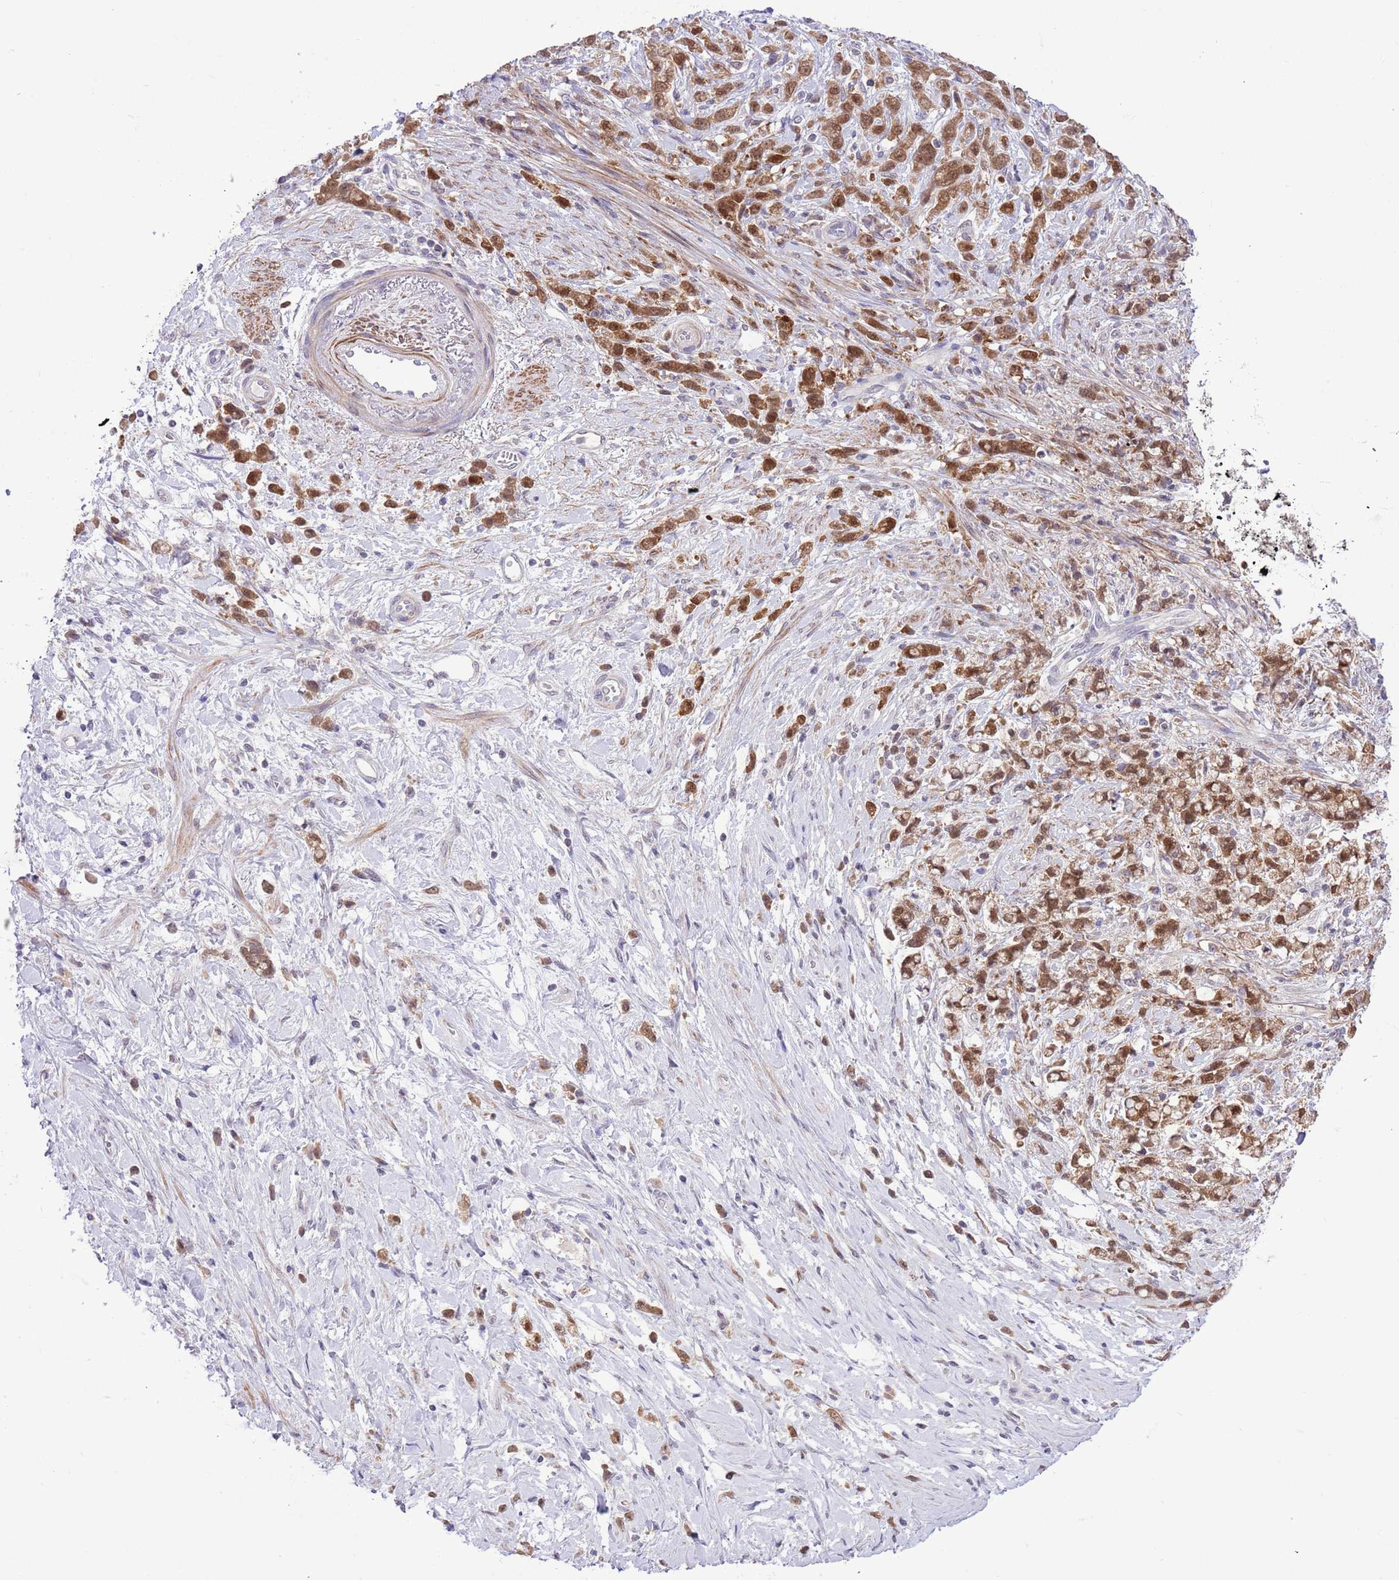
{"staining": {"intensity": "moderate", "quantity": ">75%", "location": "cytoplasmic/membranous,nuclear"}, "tissue": "stomach cancer", "cell_type": "Tumor cells", "image_type": "cancer", "snomed": [{"axis": "morphology", "description": "Adenocarcinoma, NOS"}, {"axis": "topography", "description": "Stomach"}], "caption": "DAB immunohistochemical staining of human stomach adenocarcinoma shows moderate cytoplasmic/membranous and nuclear protein positivity in about >75% of tumor cells.", "gene": "GALK2", "patient": {"sex": "female", "age": 60}}